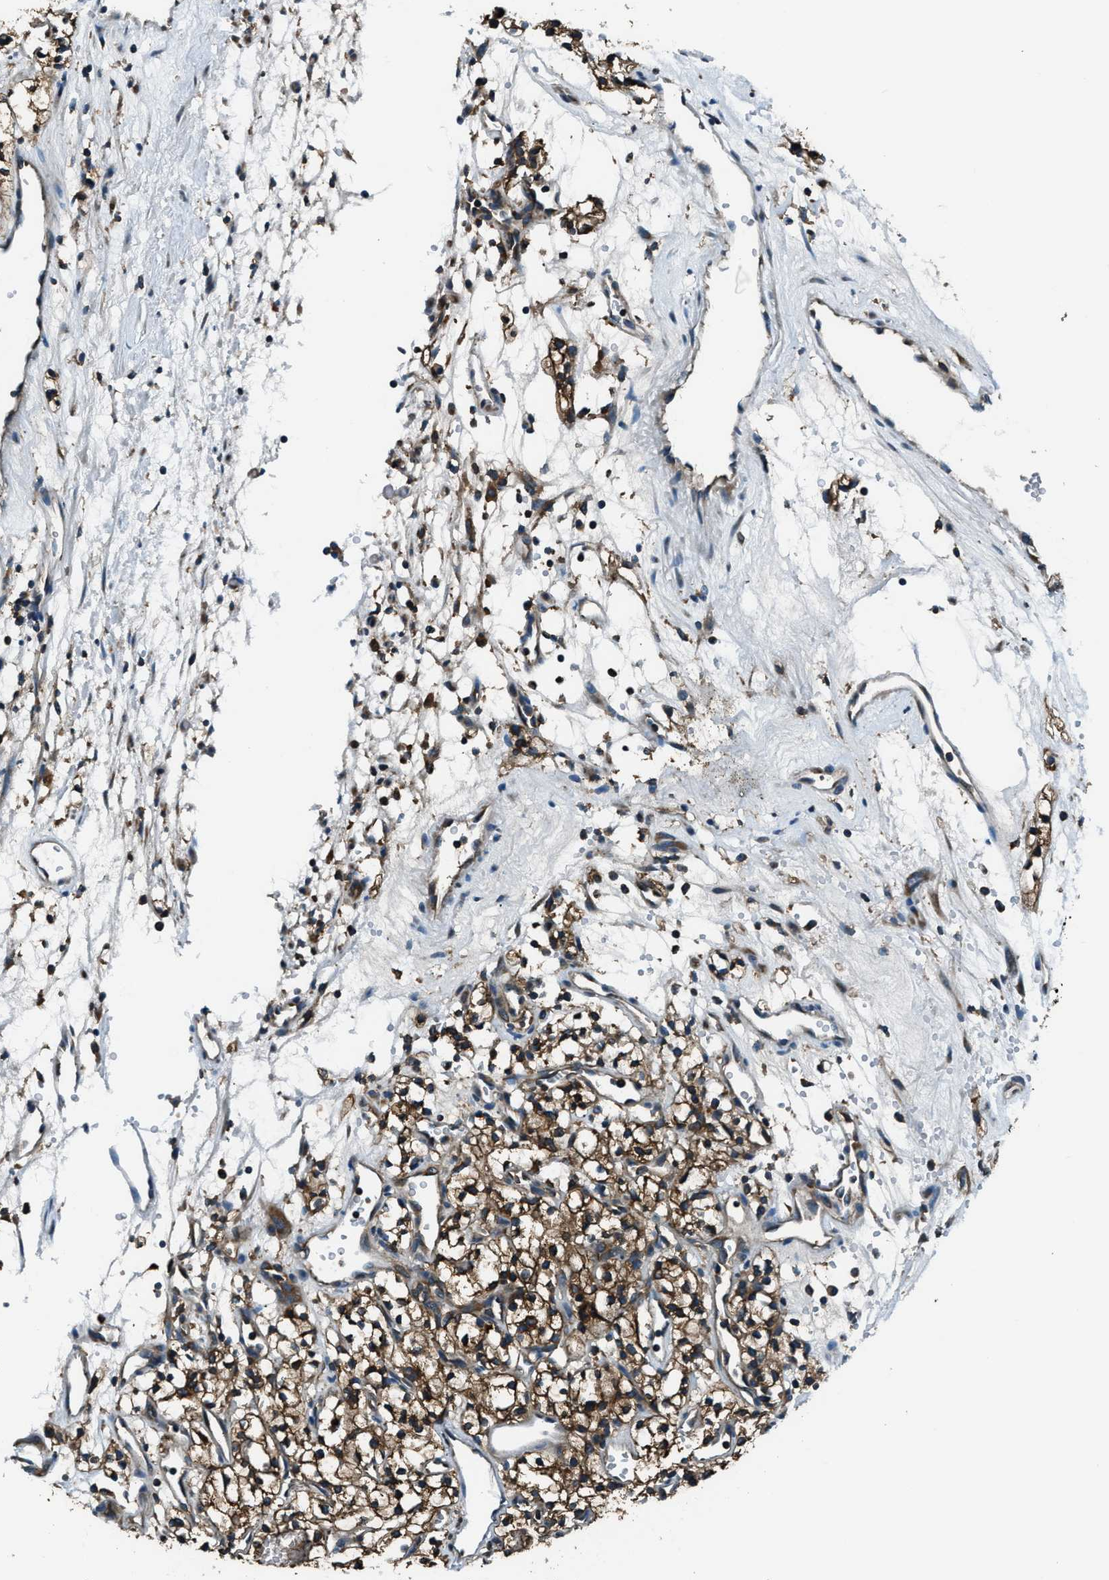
{"staining": {"intensity": "strong", "quantity": ">75%", "location": "cytoplasmic/membranous"}, "tissue": "renal cancer", "cell_type": "Tumor cells", "image_type": "cancer", "snomed": [{"axis": "morphology", "description": "Adenocarcinoma, NOS"}, {"axis": "topography", "description": "Kidney"}], "caption": "Immunohistochemistry staining of renal cancer (adenocarcinoma), which reveals high levels of strong cytoplasmic/membranous positivity in about >75% of tumor cells indicating strong cytoplasmic/membranous protein positivity. The staining was performed using DAB (brown) for protein detection and nuclei were counterstained in hematoxylin (blue).", "gene": "ARFGAP2", "patient": {"sex": "male", "age": 59}}